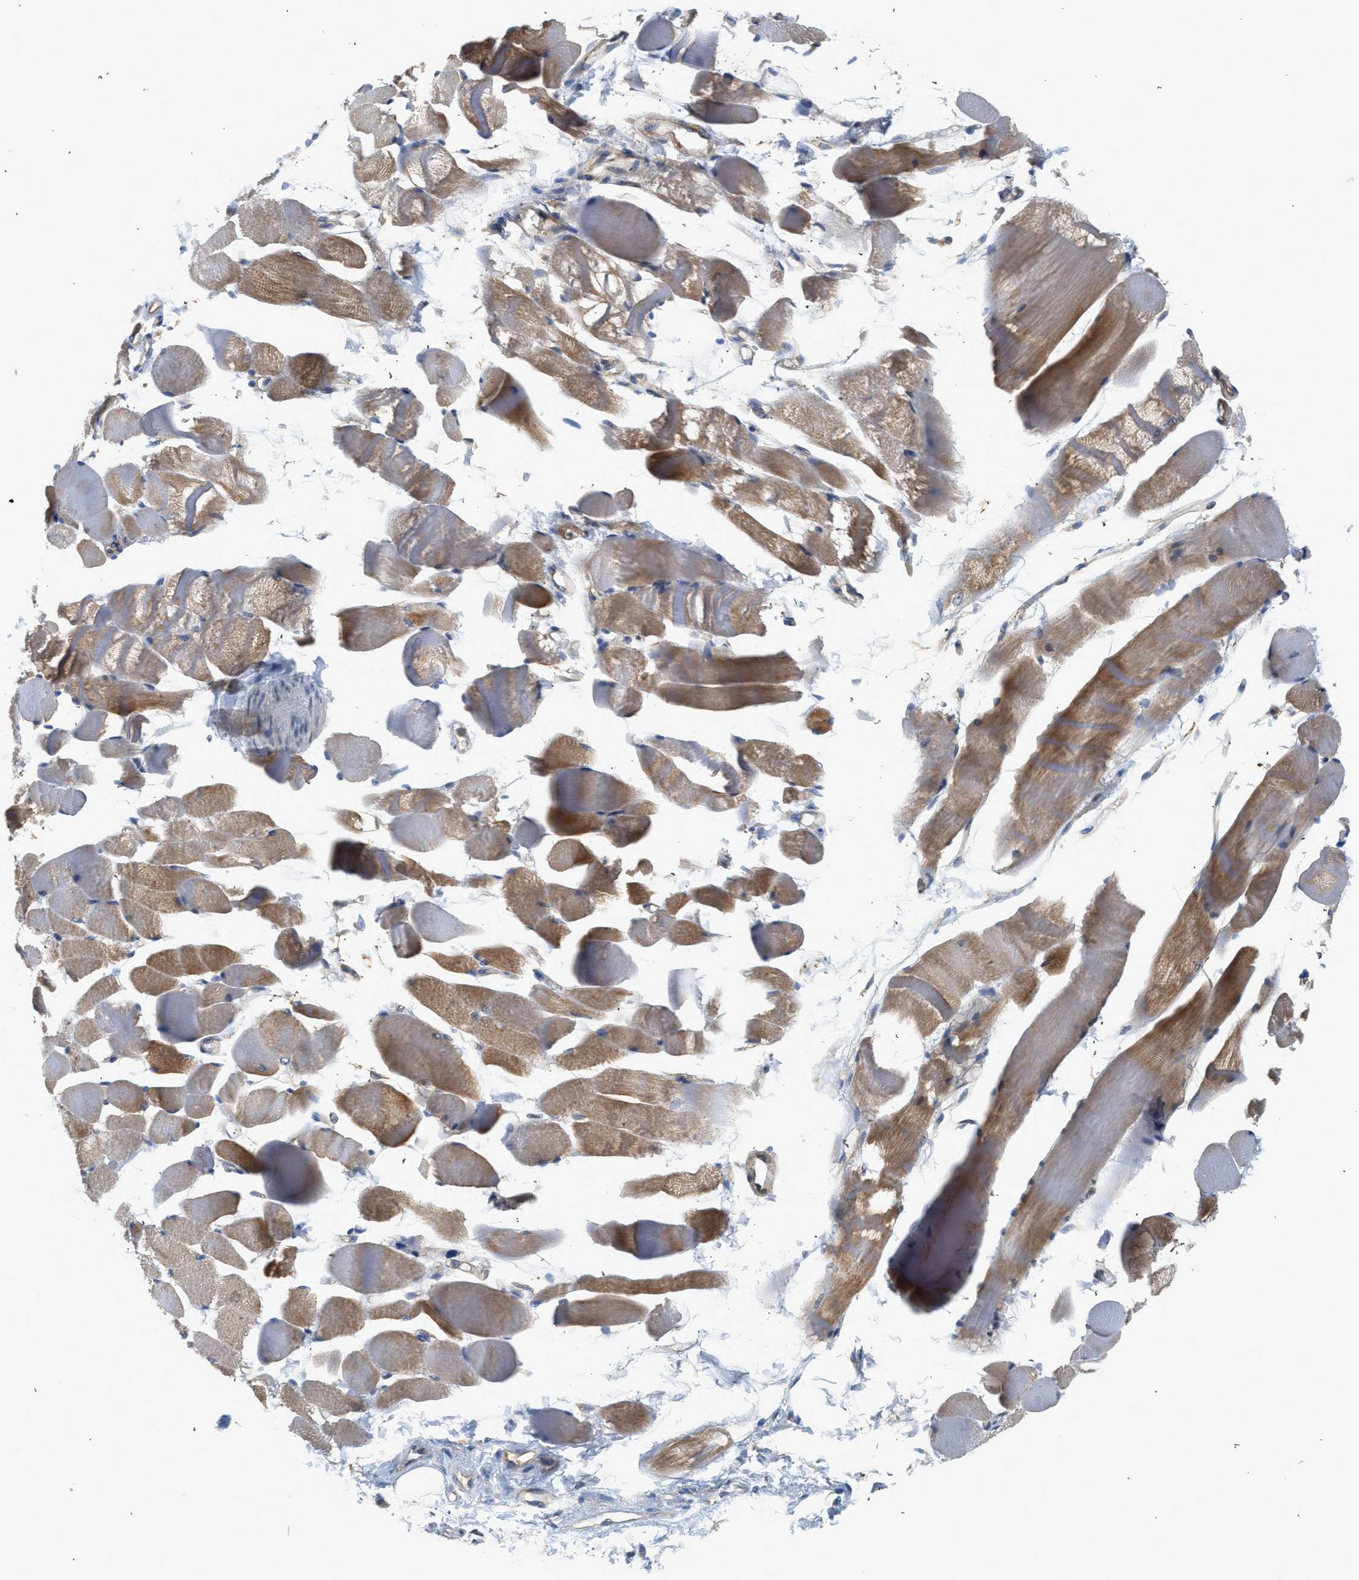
{"staining": {"intensity": "moderate", "quantity": ">75%", "location": "cytoplasmic/membranous"}, "tissue": "skeletal muscle", "cell_type": "Myocytes", "image_type": "normal", "snomed": [{"axis": "morphology", "description": "Normal tissue, NOS"}, {"axis": "topography", "description": "Skeletal muscle"}, {"axis": "topography", "description": "Peripheral nerve tissue"}], "caption": "A photomicrograph of human skeletal muscle stained for a protein displays moderate cytoplasmic/membranous brown staining in myocytes. Immunohistochemistry stains the protein in brown and the nuclei are stained blue.", "gene": "CTXN1", "patient": {"sex": "female", "age": 84}}